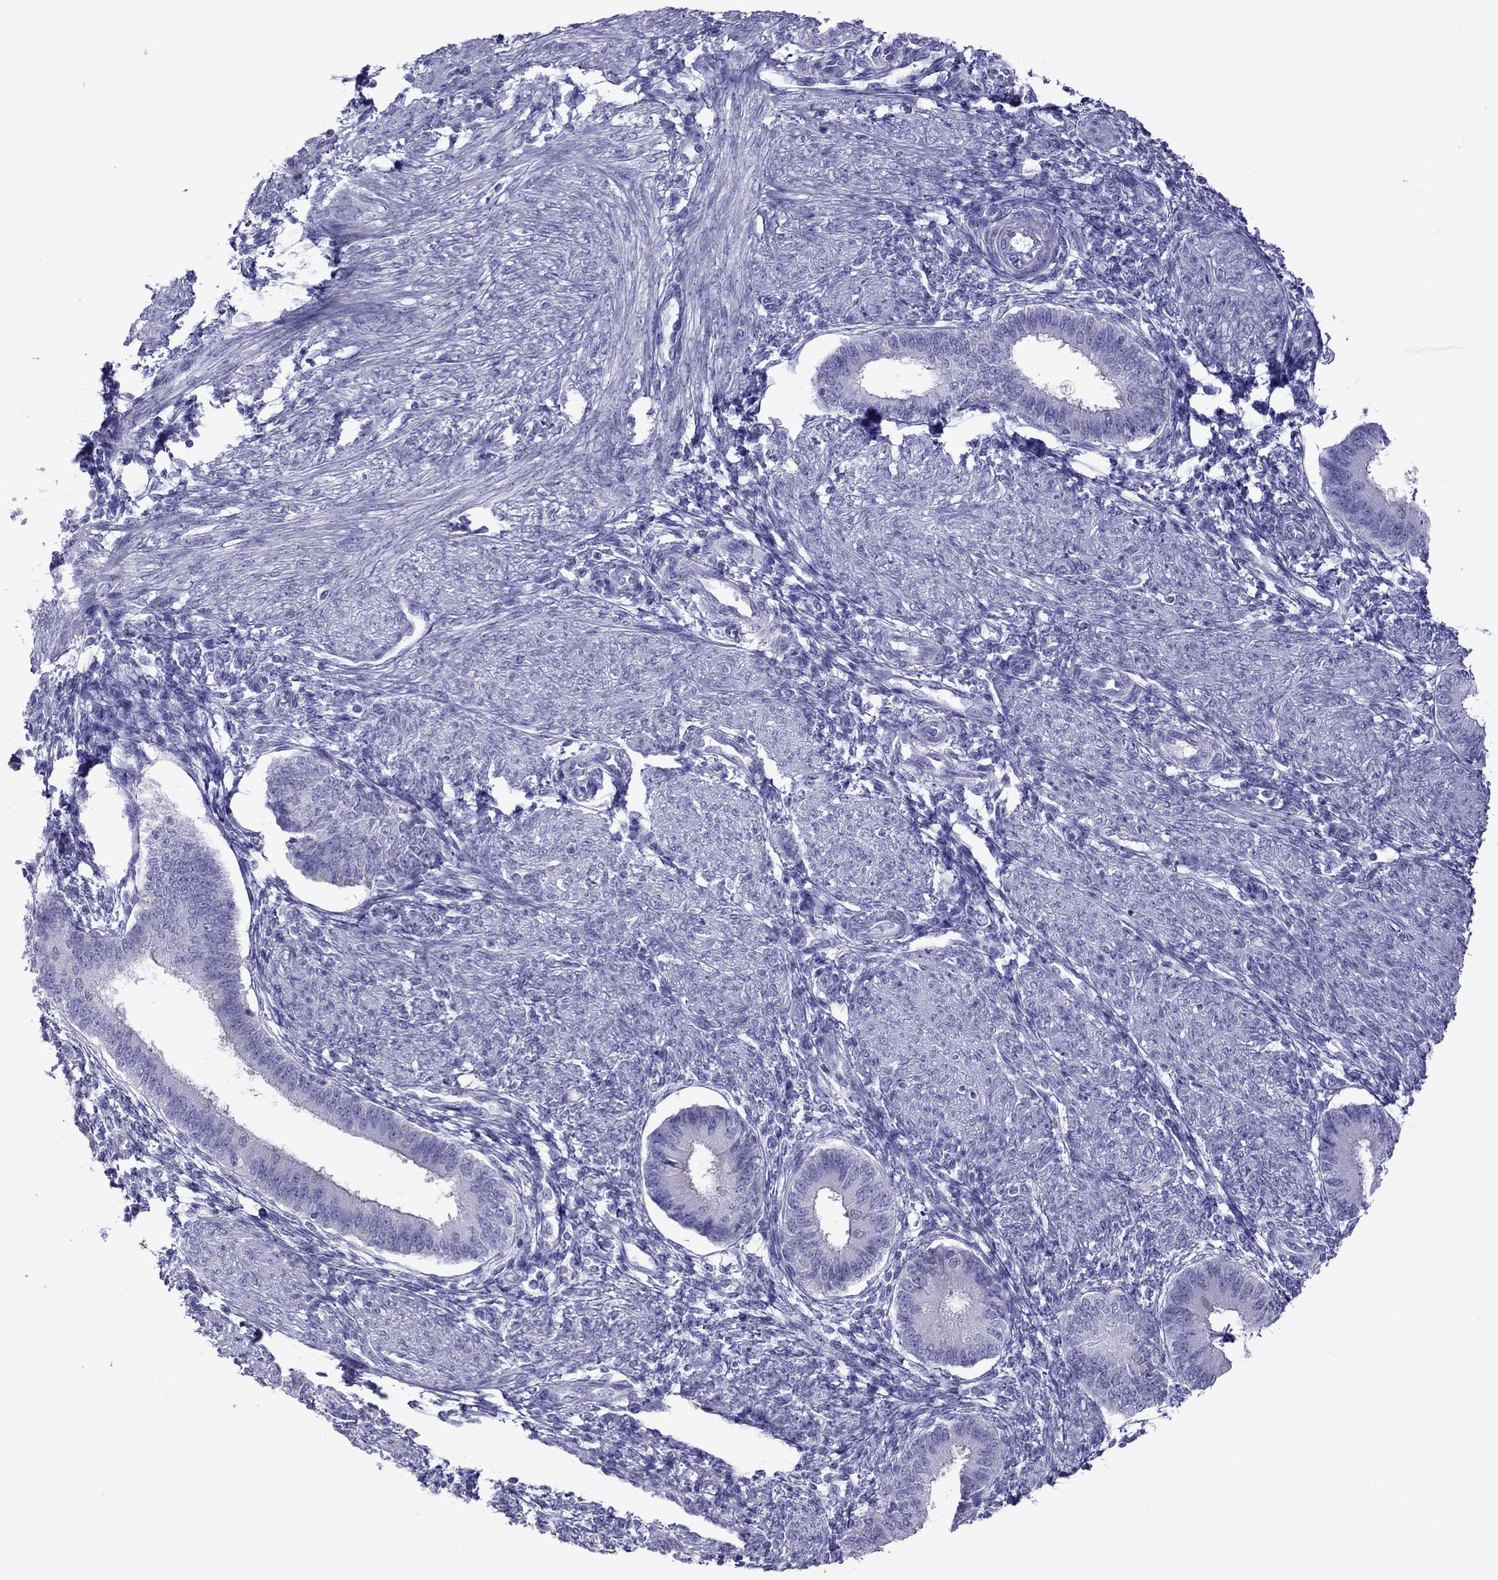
{"staining": {"intensity": "negative", "quantity": "none", "location": "none"}, "tissue": "endometrium", "cell_type": "Cells in endometrial stroma", "image_type": "normal", "snomed": [{"axis": "morphology", "description": "Normal tissue, NOS"}, {"axis": "topography", "description": "Endometrium"}], "caption": "A photomicrograph of endometrium stained for a protein reveals no brown staining in cells in endometrial stroma. (Immunohistochemistry, brightfield microscopy, high magnification).", "gene": "PCDHA6", "patient": {"sex": "female", "age": 39}}